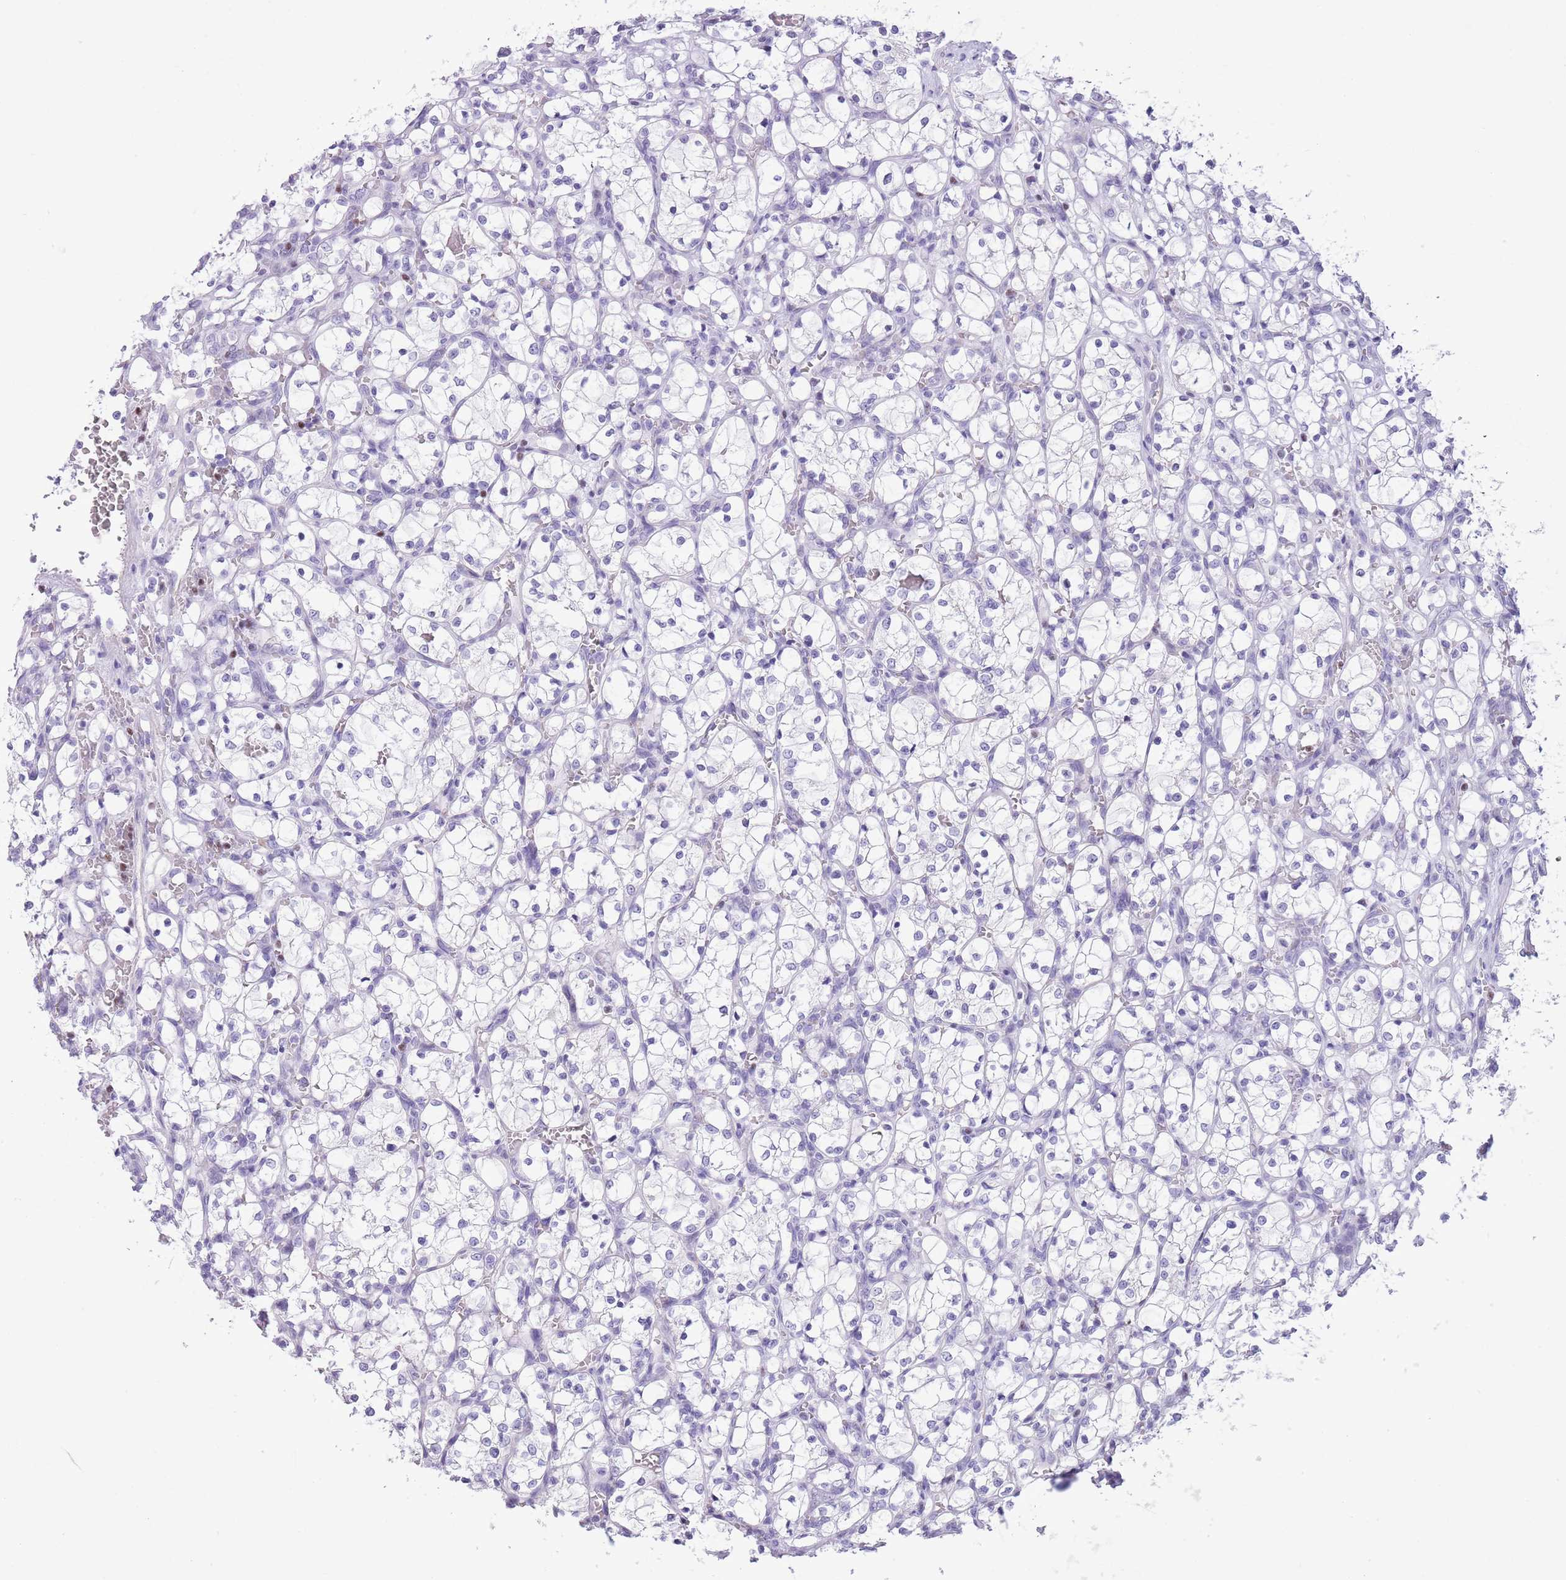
{"staining": {"intensity": "negative", "quantity": "none", "location": "none"}, "tissue": "renal cancer", "cell_type": "Tumor cells", "image_type": "cancer", "snomed": [{"axis": "morphology", "description": "Adenocarcinoma, NOS"}, {"axis": "topography", "description": "Kidney"}], "caption": "The photomicrograph reveals no significant staining in tumor cells of renal cancer (adenocarcinoma). Brightfield microscopy of immunohistochemistry stained with DAB (brown) and hematoxylin (blue), captured at high magnification.", "gene": "BCL11B", "patient": {"sex": "female", "age": 69}}